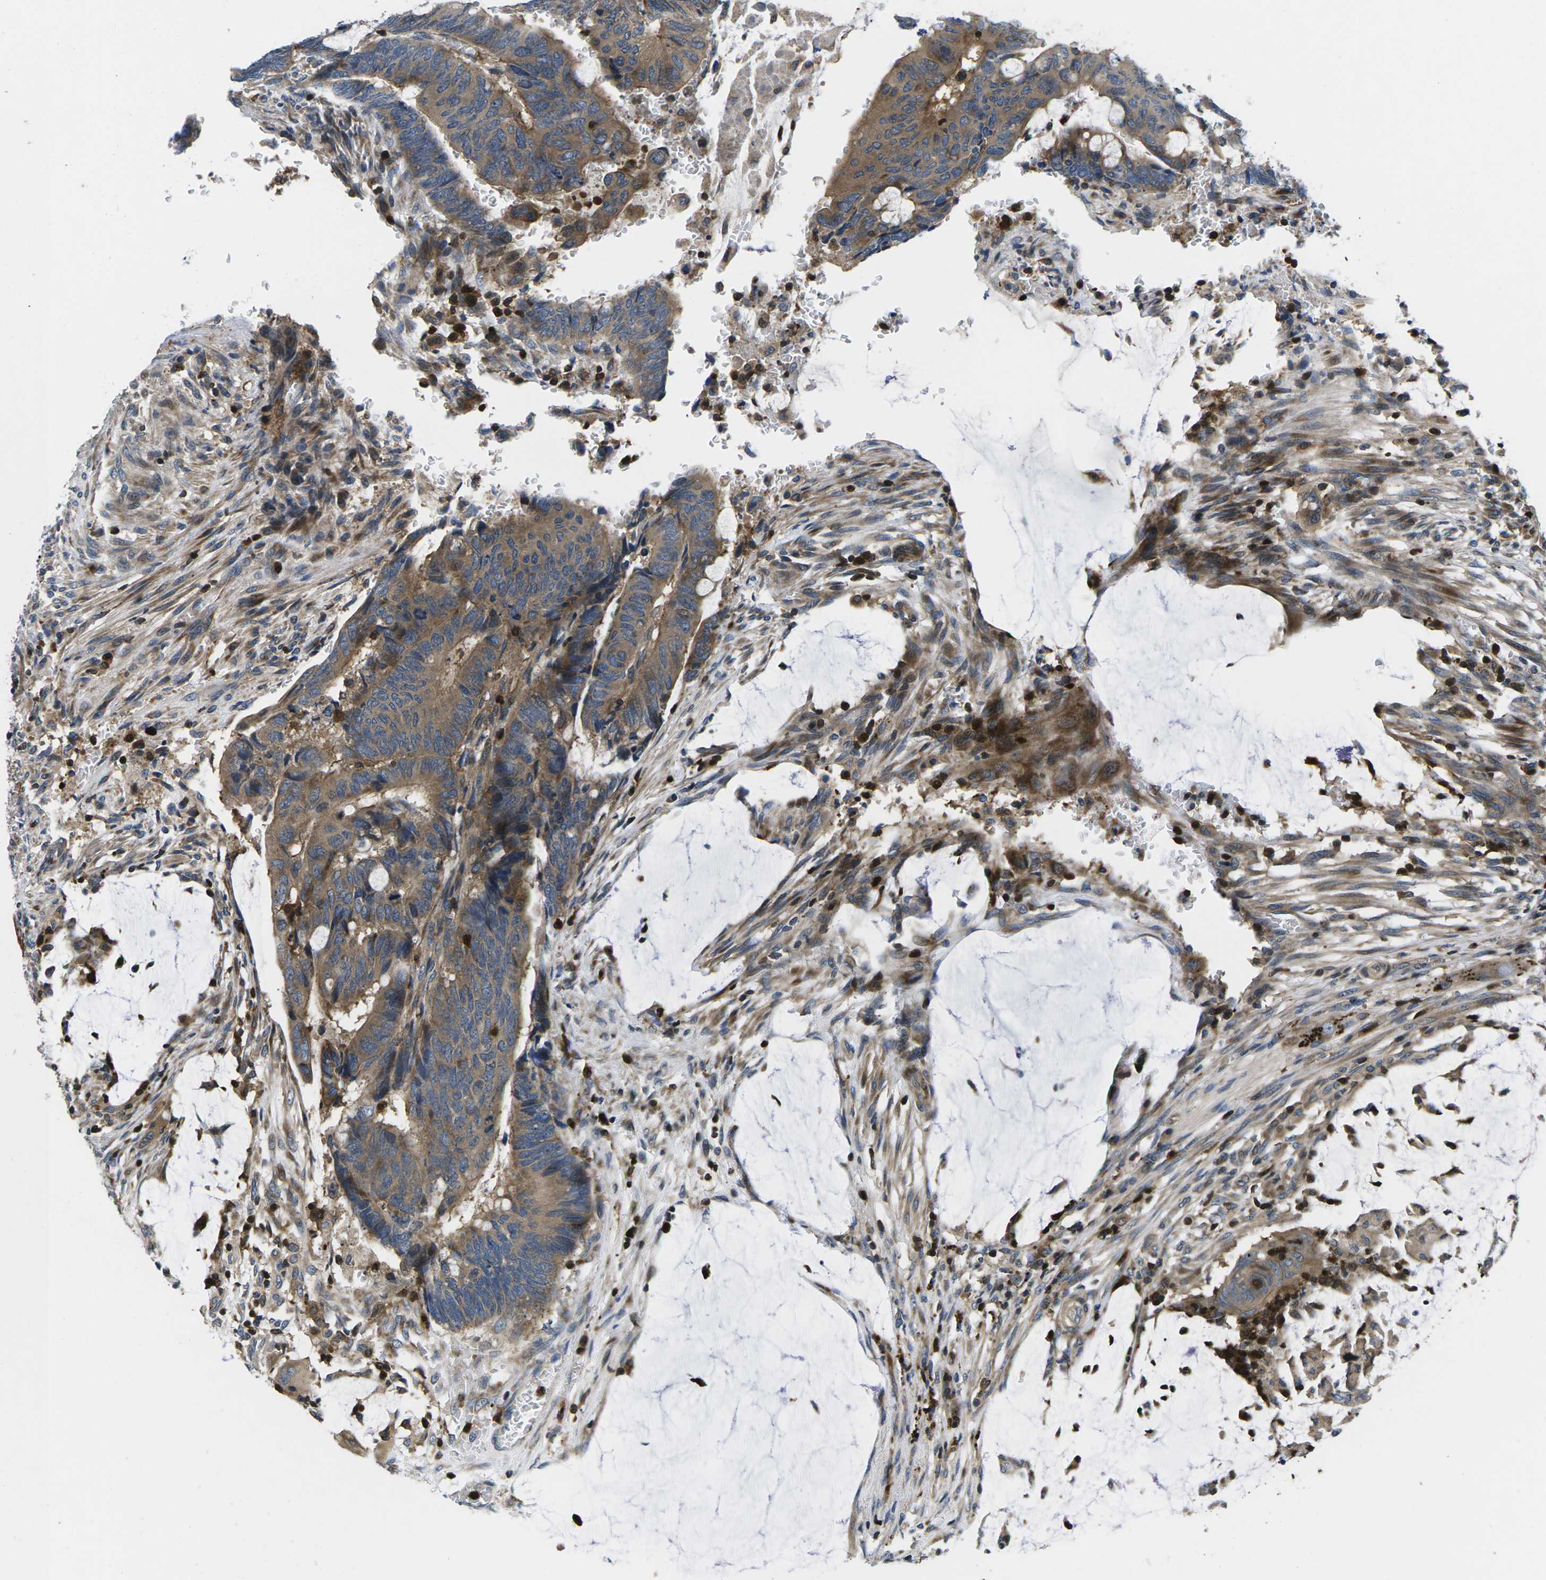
{"staining": {"intensity": "moderate", "quantity": ">75%", "location": "cytoplasmic/membranous"}, "tissue": "colorectal cancer", "cell_type": "Tumor cells", "image_type": "cancer", "snomed": [{"axis": "morphology", "description": "Normal tissue, NOS"}, {"axis": "morphology", "description": "Adenocarcinoma, NOS"}, {"axis": "topography", "description": "Rectum"}], "caption": "Tumor cells reveal moderate cytoplasmic/membranous staining in approximately >75% of cells in colorectal adenocarcinoma.", "gene": "PLCE1", "patient": {"sex": "male", "age": 92}}